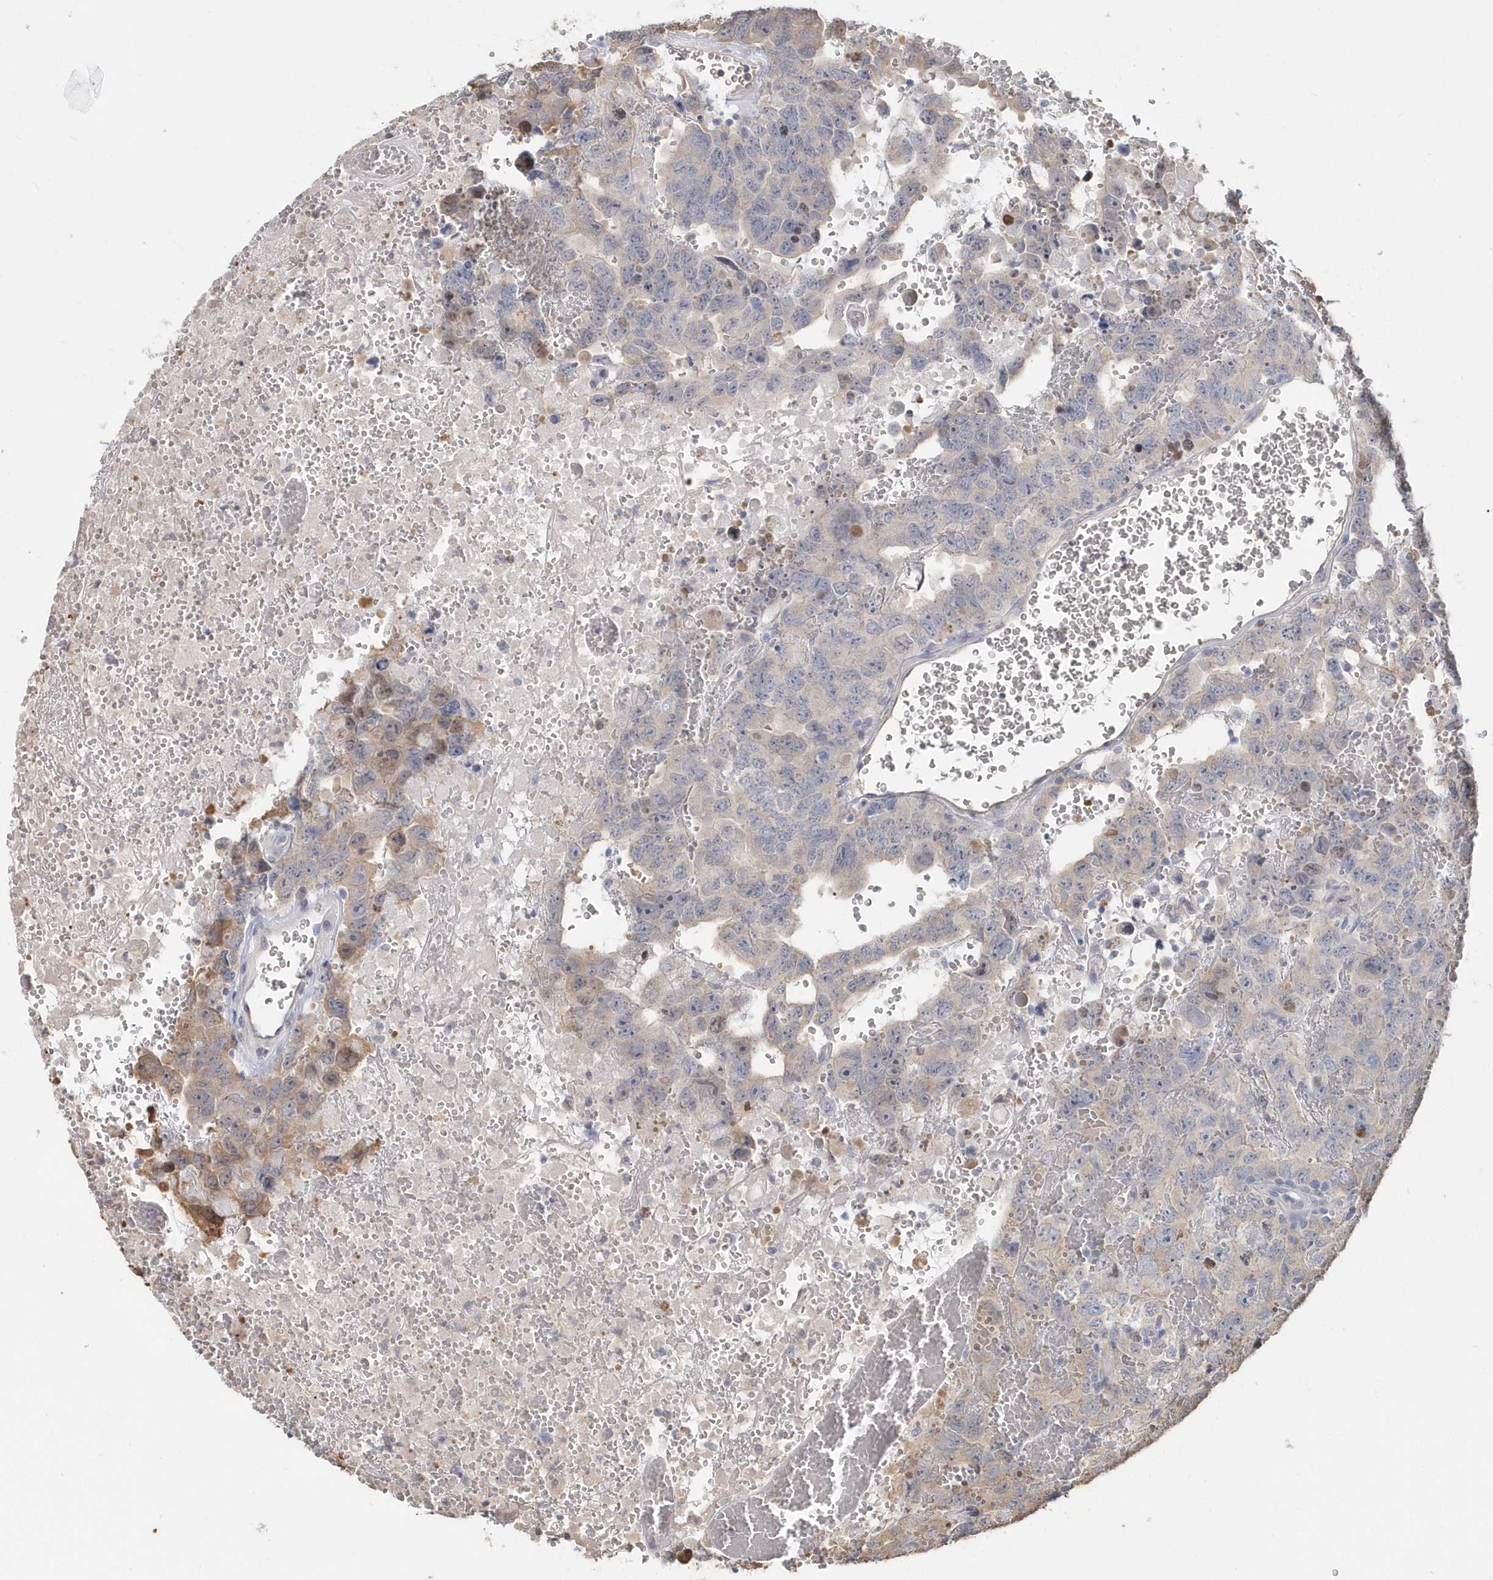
{"staining": {"intensity": "weak", "quantity": "<25%", "location": "cytoplasmic/membranous"}, "tissue": "testis cancer", "cell_type": "Tumor cells", "image_type": "cancer", "snomed": [{"axis": "morphology", "description": "Carcinoma, Embryonal, NOS"}, {"axis": "topography", "description": "Testis"}], "caption": "An immunohistochemistry (IHC) histopathology image of testis embryonal carcinoma is shown. There is no staining in tumor cells of testis embryonal carcinoma. (Brightfield microscopy of DAB (3,3'-diaminobenzidine) immunohistochemistry (IHC) at high magnification).", "gene": "MACROH2A2", "patient": {"sex": "male", "age": 45}}